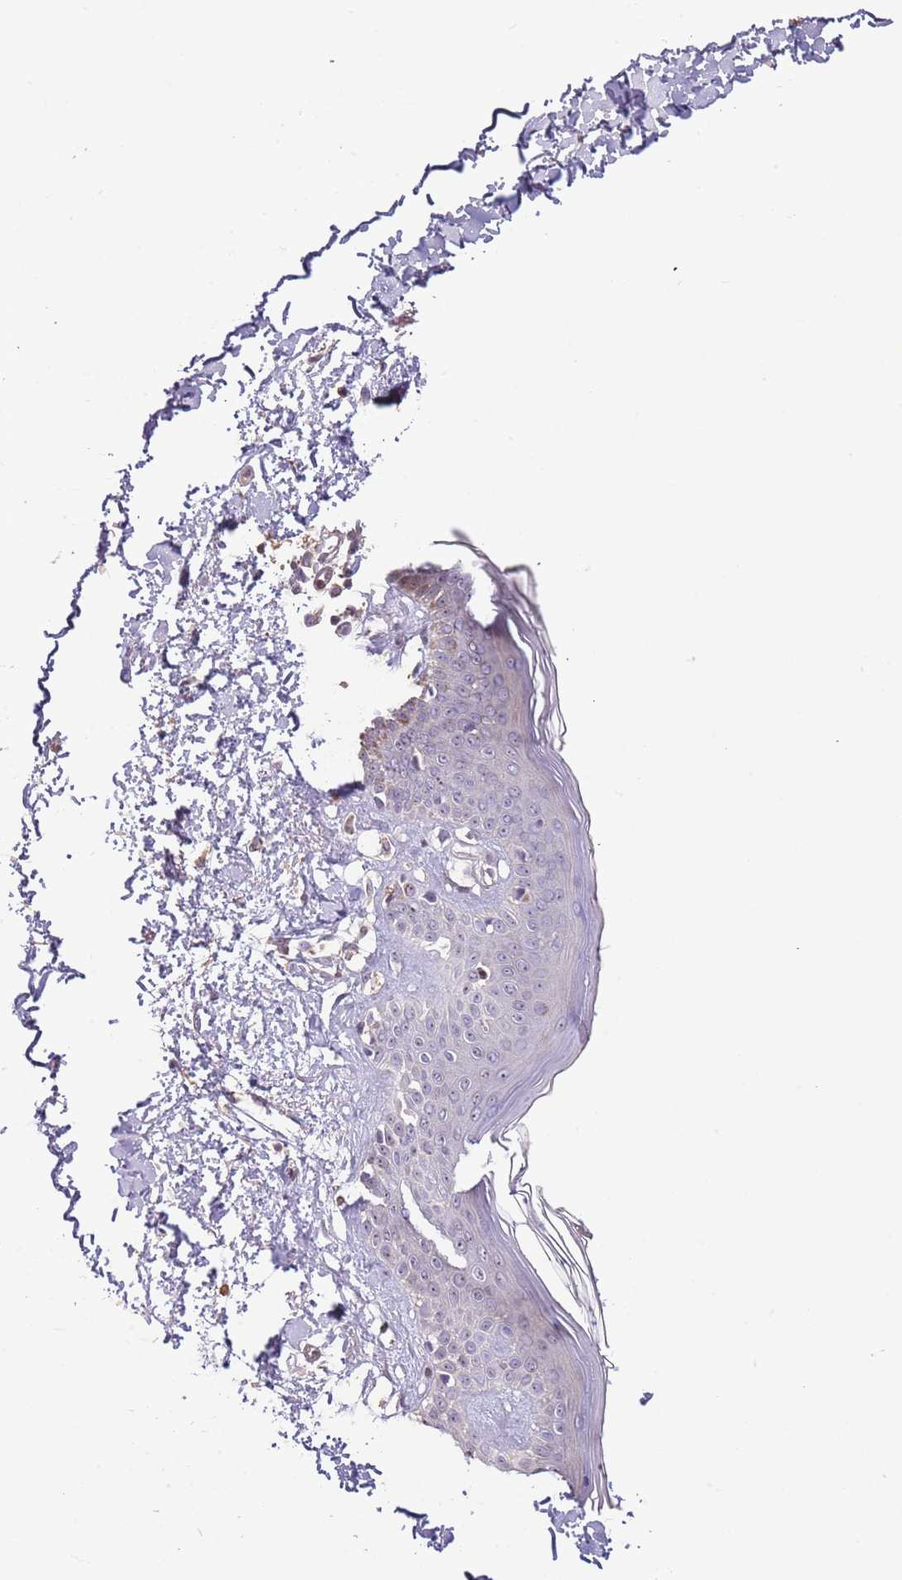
{"staining": {"intensity": "weak", "quantity": "<25%", "location": "nuclear"}, "tissue": "skin", "cell_type": "Keratinocytes", "image_type": "normal", "snomed": [{"axis": "morphology", "description": "Normal tissue, NOS"}, {"axis": "topography", "description": "Skin"}], "caption": "A high-resolution photomicrograph shows immunohistochemistry staining of normal skin, which exhibits no significant expression in keratinocytes.", "gene": "ADTRP", "patient": {"sex": "female", "age": 64}}